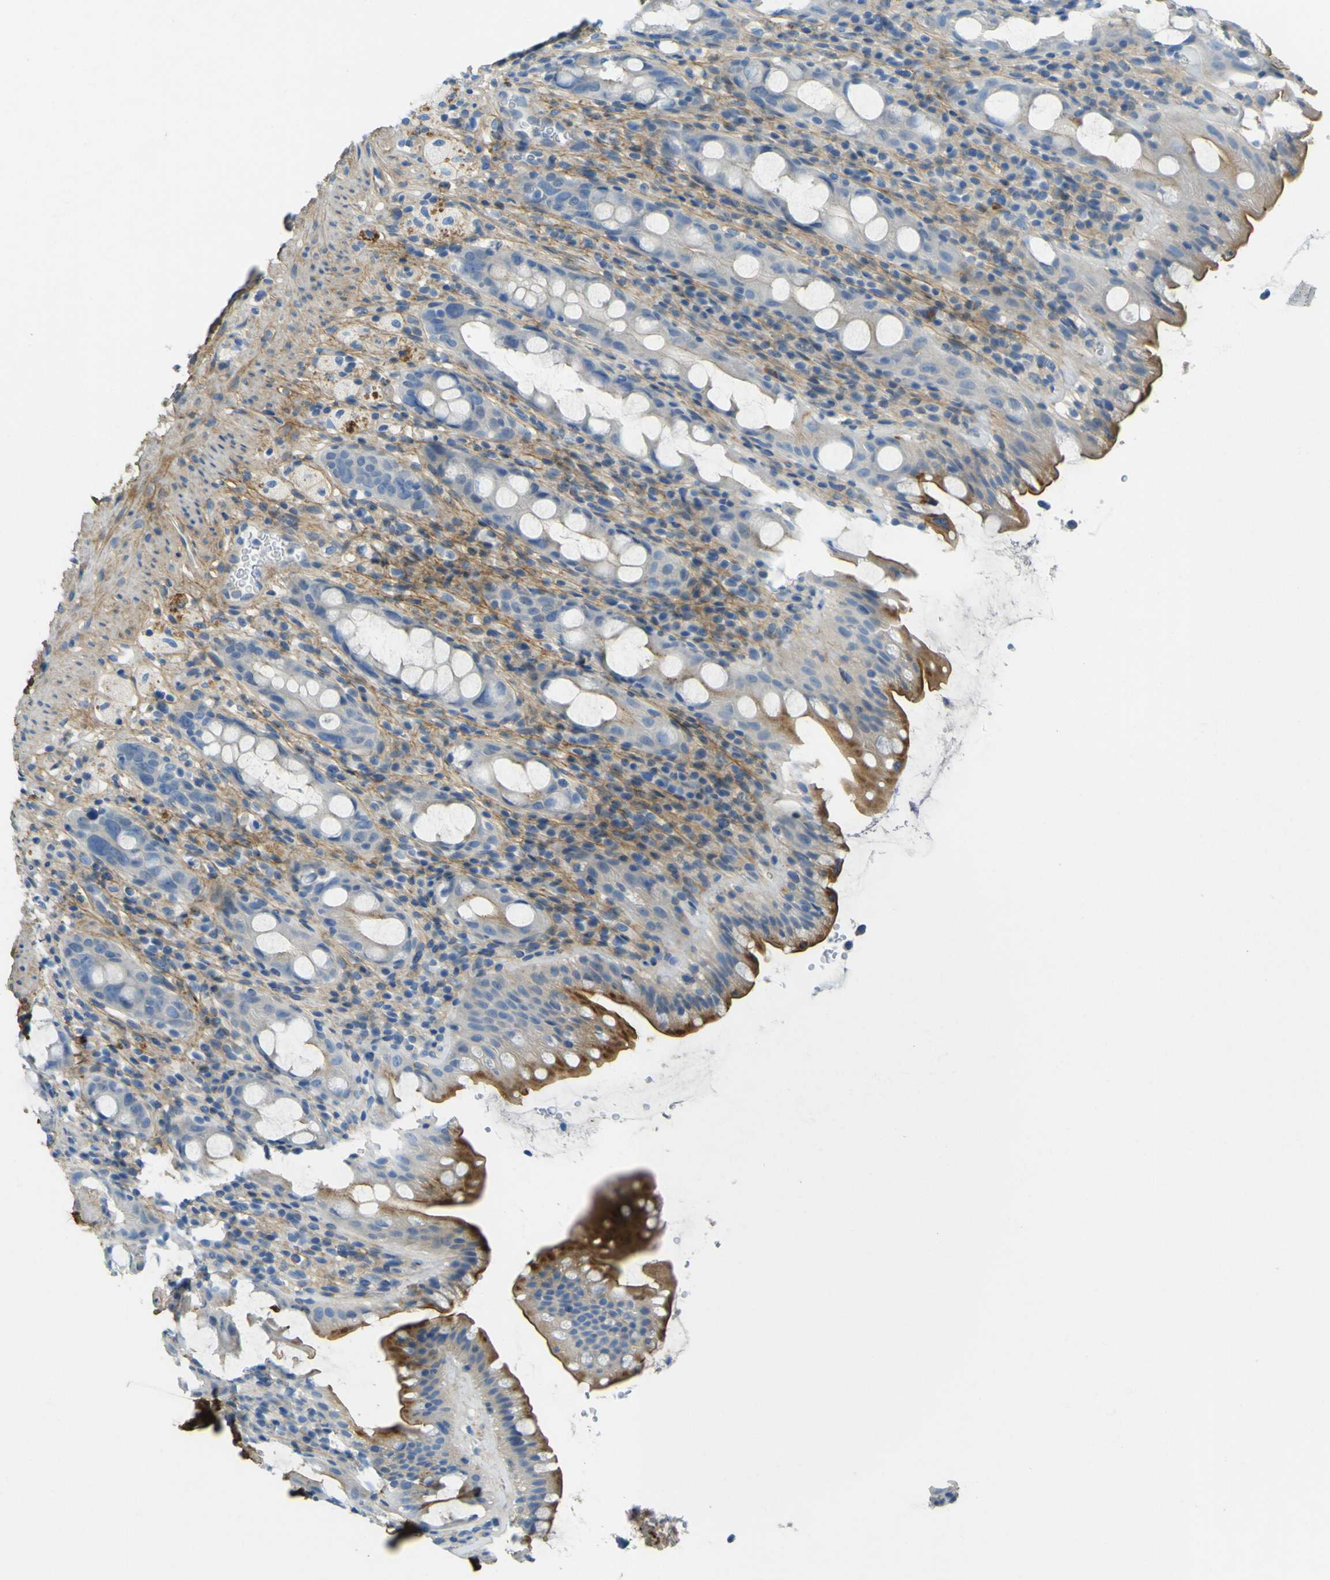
{"staining": {"intensity": "moderate", "quantity": ">75%", "location": "cytoplasmic/membranous"}, "tissue": "rectum", "cell_type": "Glandular cells", "image_type": "normal", "snomed": [{"axis": "morphology", "description": "Normal tissue, NOS"}, {"axis": "topography", "description": "Rectum"}], "caption": "Protein analysis of benign rectum exhibits moderate cytoplasmic/membranous expression in approximately >75% of glandular cells. (DAB IHC with brightfield microscopy, high magnification).", "gene": "OGN", "patient": {"sex": "male", "age": 44}}